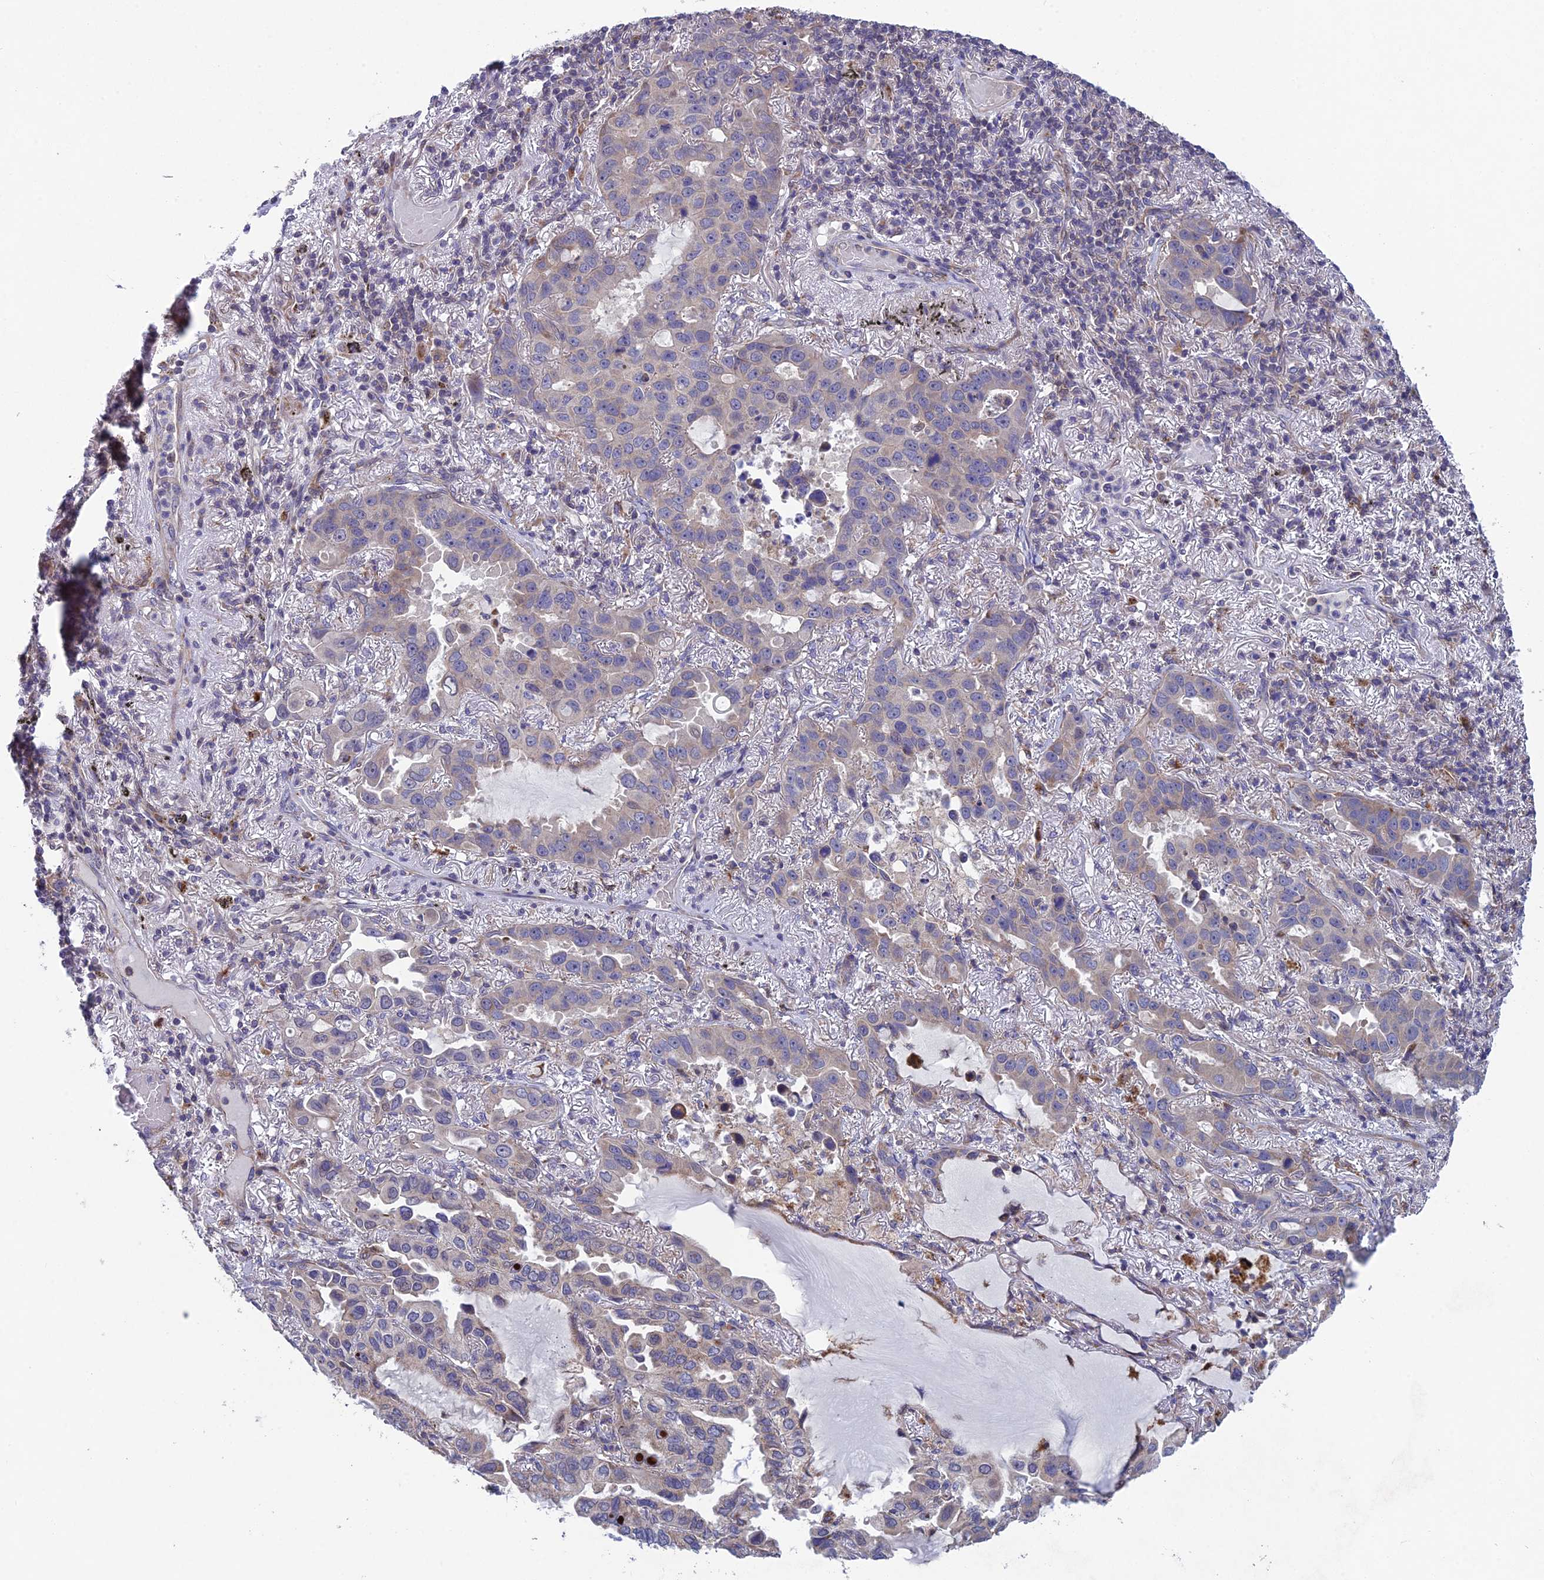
{"staining": {"intensity": "negative", "quantity": "none", "location": "none"}, "tissue": "lung cancer", "cell_type": "Tumor cells", "image_type": "cancer", "snomed": [{"axis": "morphology", "description": "Adenocarcinoma, NOS"}, {"axis": "topography", "description": "Lung"}], "caption": "A histopathology image of lung cancer stained for a protein exhibits no brown staining in tumor cells.", "gene": "BLTP2", "patient": {"sex": "male", "age": 64}}